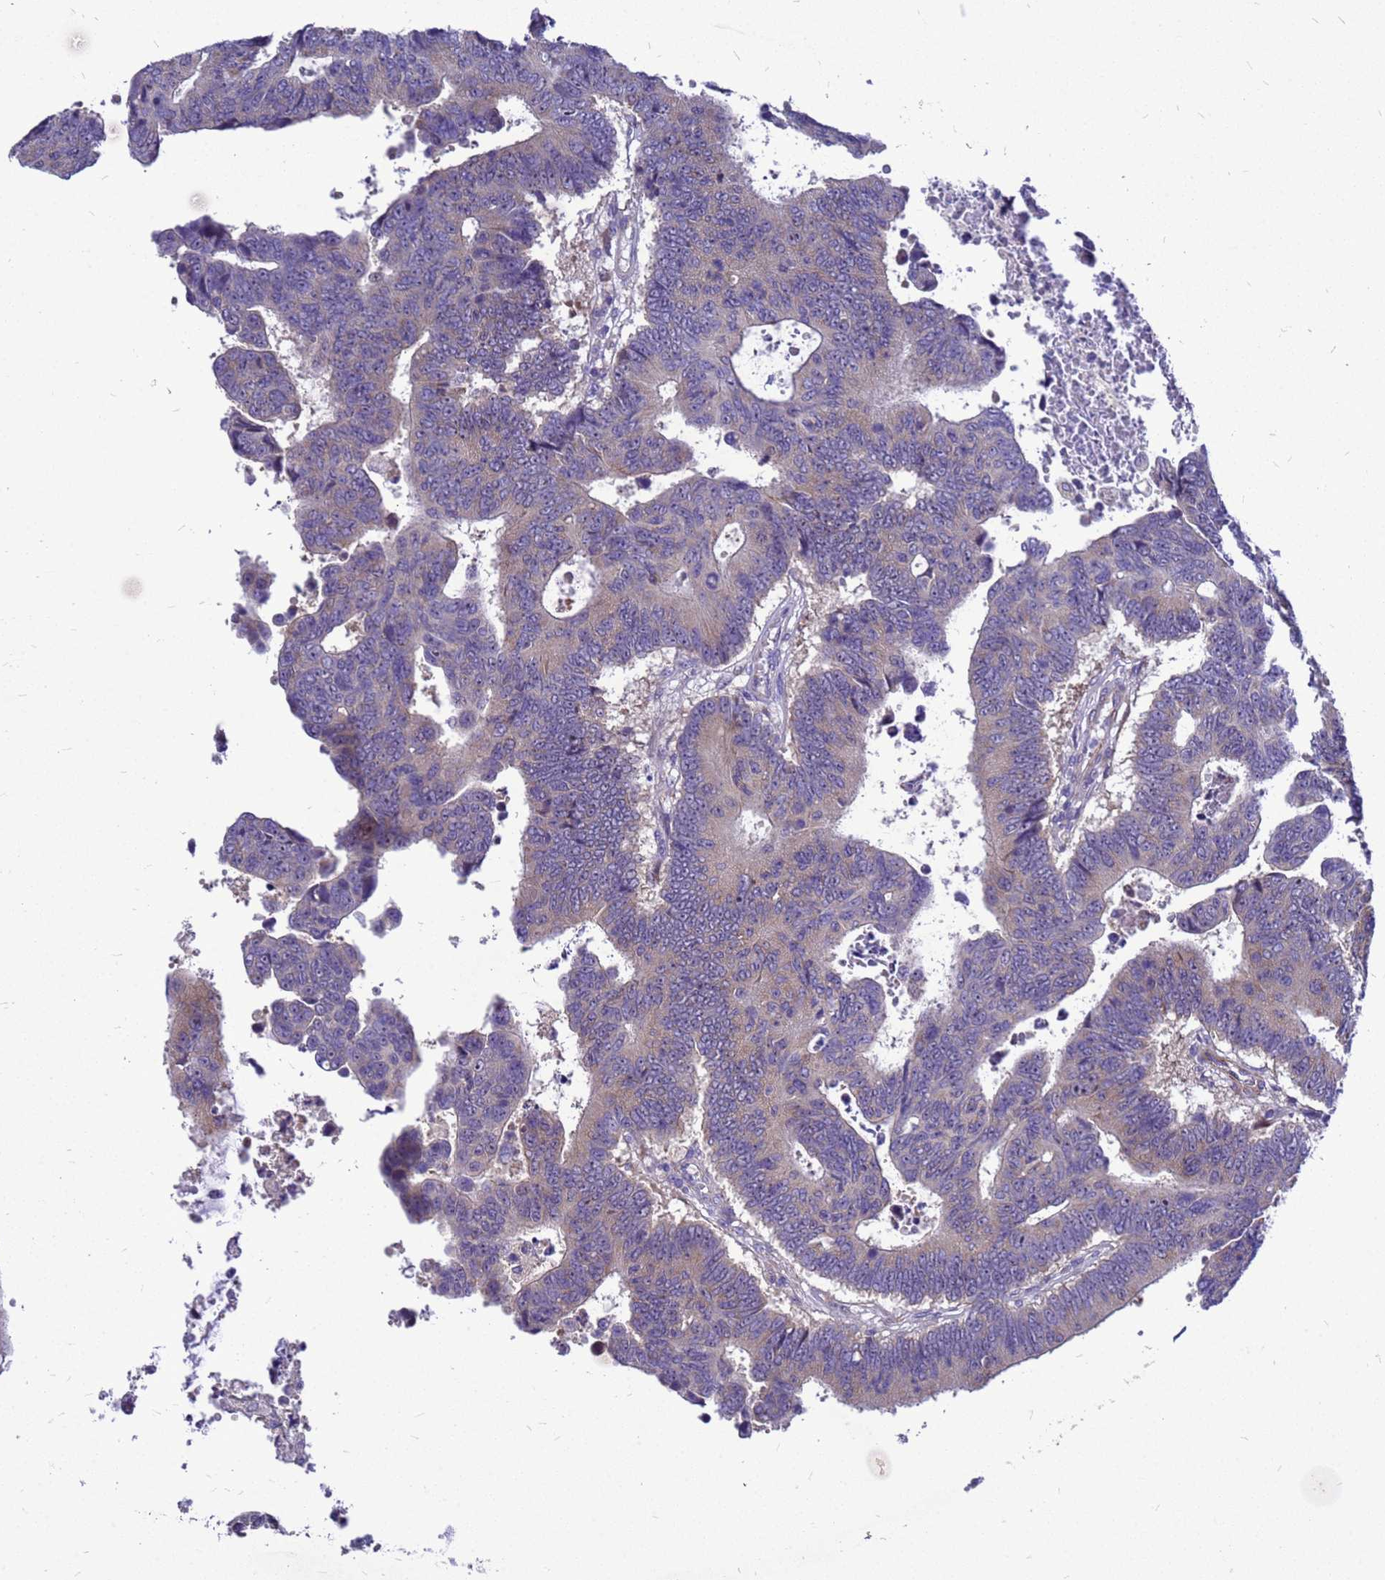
{"staining": {"intensity": "negative", "quantity": "none", "location": "none"}, "tissue": "colorectal cancer", "cell_type": "Tumor cells", "image_type": "cancer", "snomed": [{"axis": "morphology", "description": "Adenocarcinoma, NOS"}, {"axis": "topography", "description": "Rectum"}], "caption": "An immunohistochemistry micrograph of colorectal cancer is shown. There is no staining in tumor cells of colorectal cancer.", "gene": "POP7", "patient": {"sex": "male", "age": 84}}